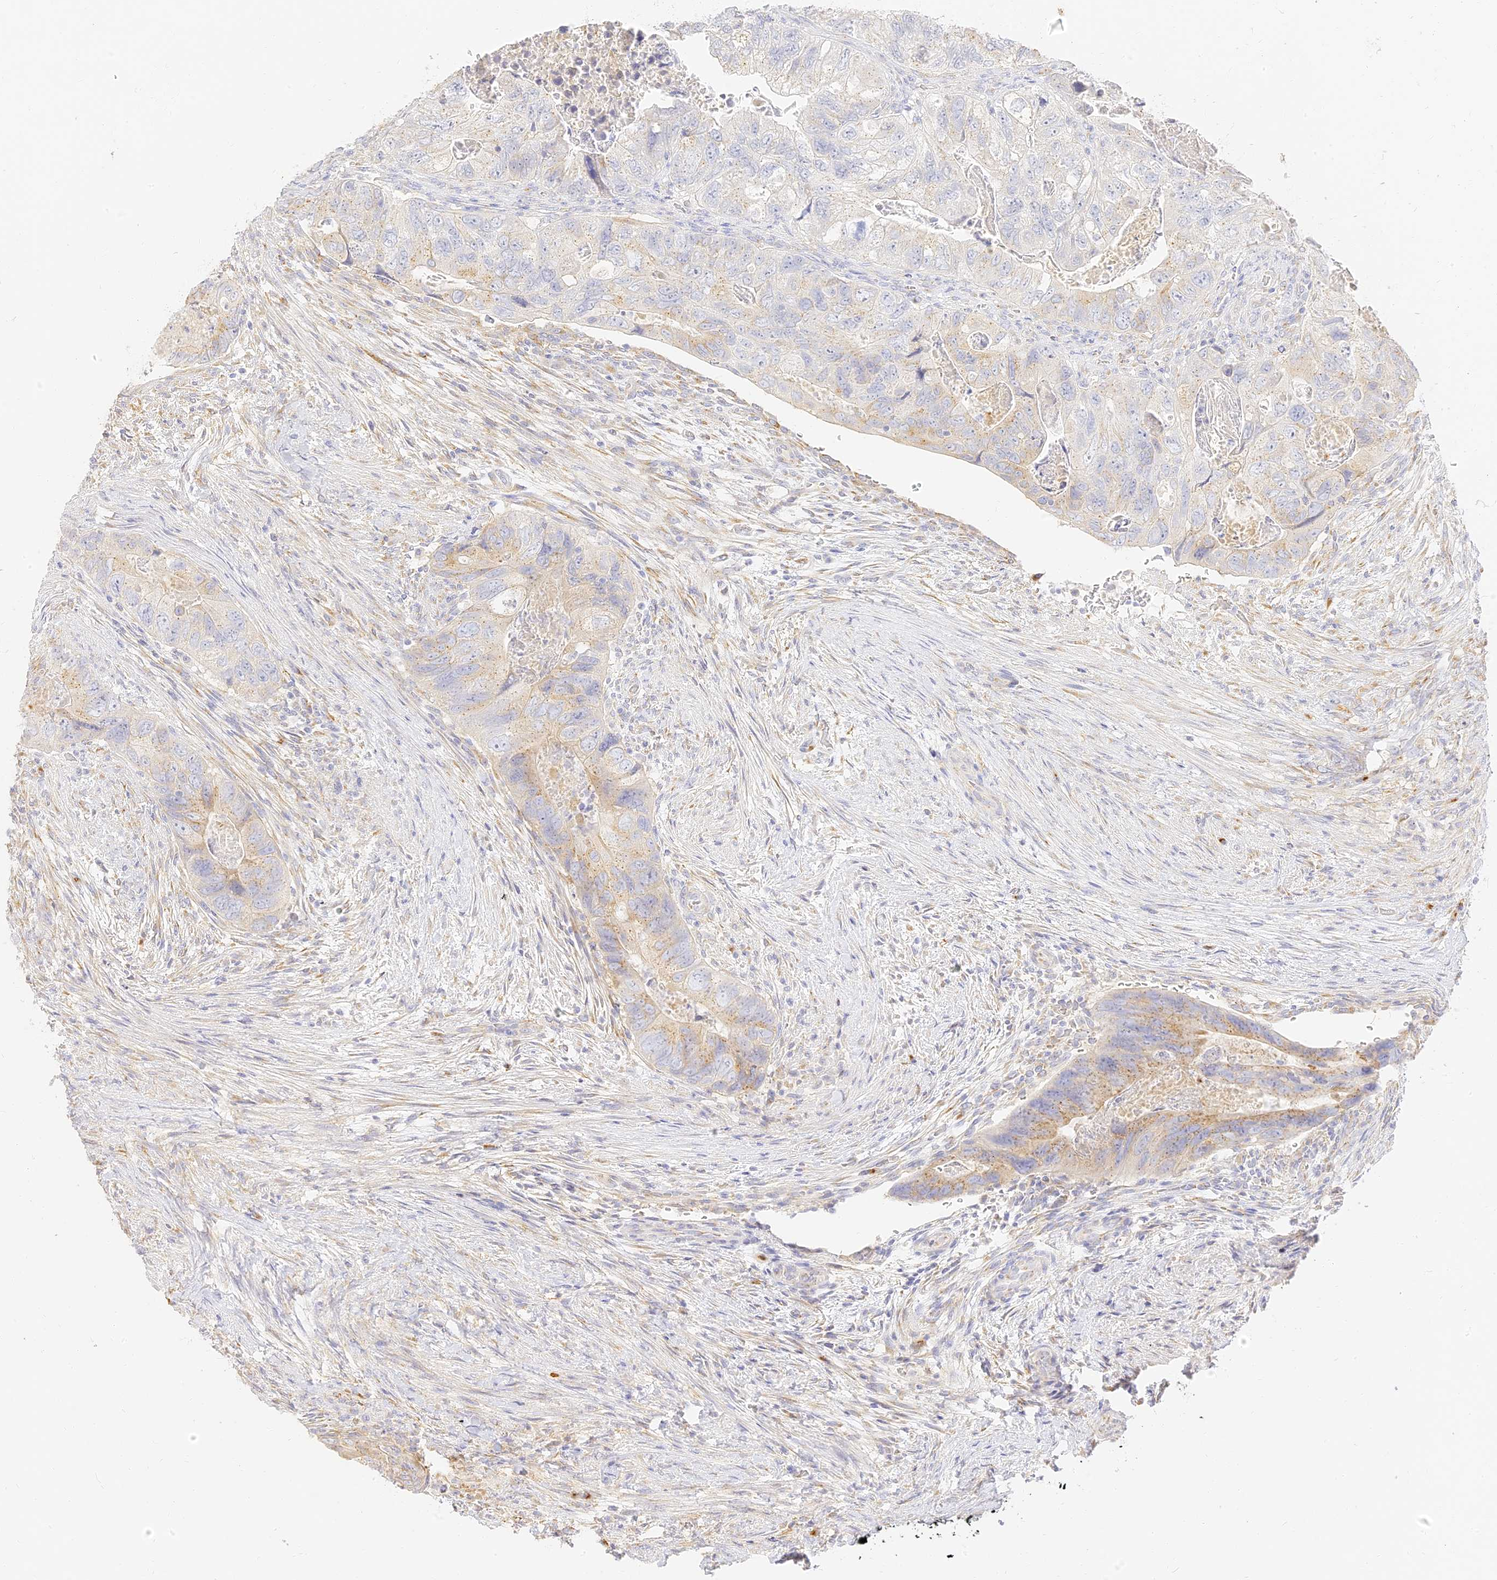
{"staining": {"intensity": "moderate", "quantity": "<25%", "location": "cytoplasmic/membranous"}, "tissue": "colorectal cancer", "cell_type": "Tumor cells", "image_type": "cancer", "snomed": [{"axis": "morphology", "description": "Adenocarcinoma, NOS"}, {"axis": "topography", "description": "Rectum"}], "caption": "Immunohistochemistry of colorectal cancer (adenocarcinoma) exhibits low levels of moderate cytoplasmic/membranous positivity in approximately <25% of tumor cells.", "gene": "SEC13", "patient": {"sex": "male", "age": 63}}